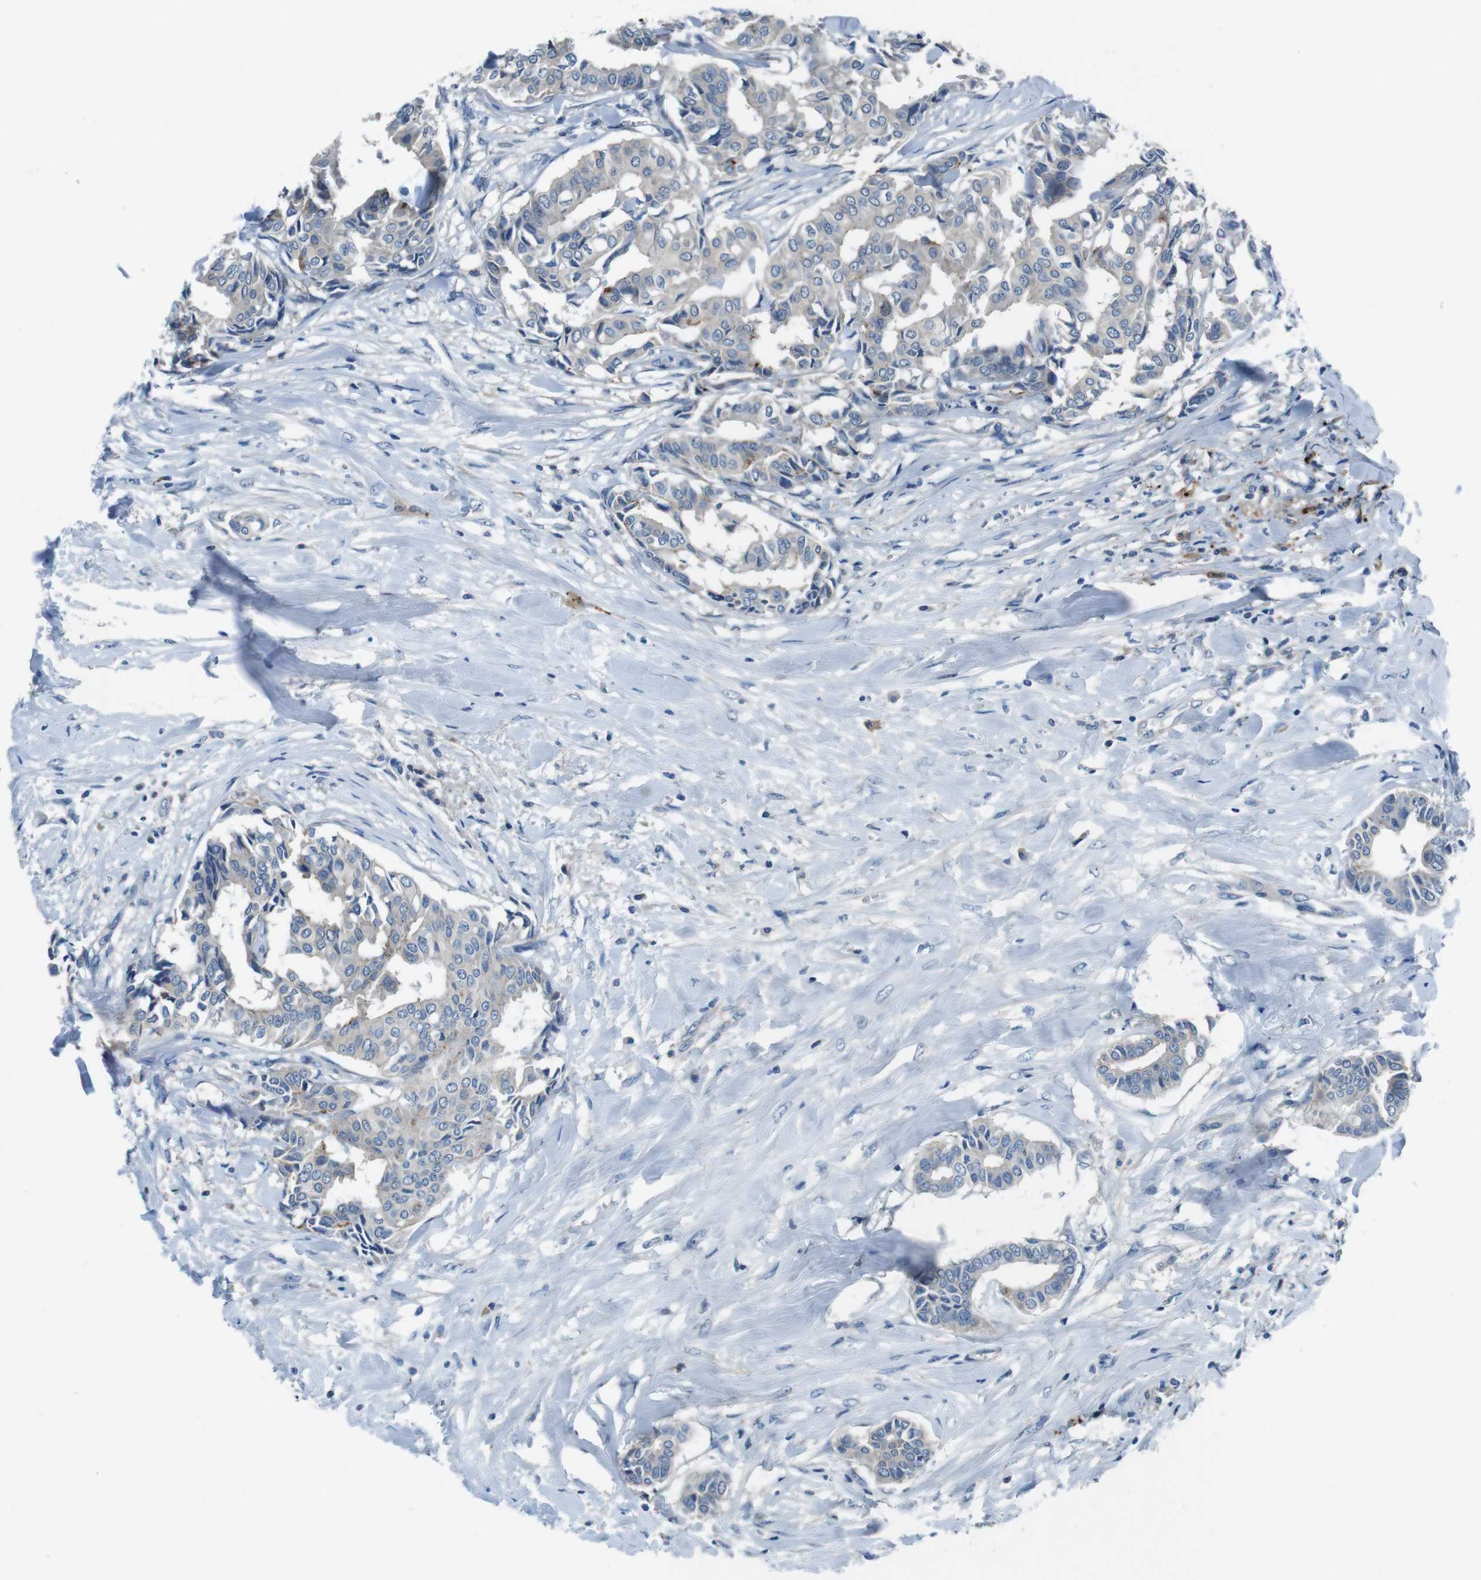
{"staining": {"intensity": "negative", "quantity": "none", "location": "none"}, "tissue": "head and neck cancer", "cell_type": "Tumor cells", "image_type": "cancer", "snomed": [{"axis": "morphology", "description": "Adenocarcinoma, NOS"}, {"axis": "topography", "description": "Salivary gland"}, {"axis": "topography", "description": "Head-Neck"}], "caption": "An IHC photomicrograph of head and neck adenocarcinoma is shown. There is no staining in tumor cells of head and neck adenocarcinoma.", "gene": "TULP3", "patient": {"sex": "female", "age": 59}}